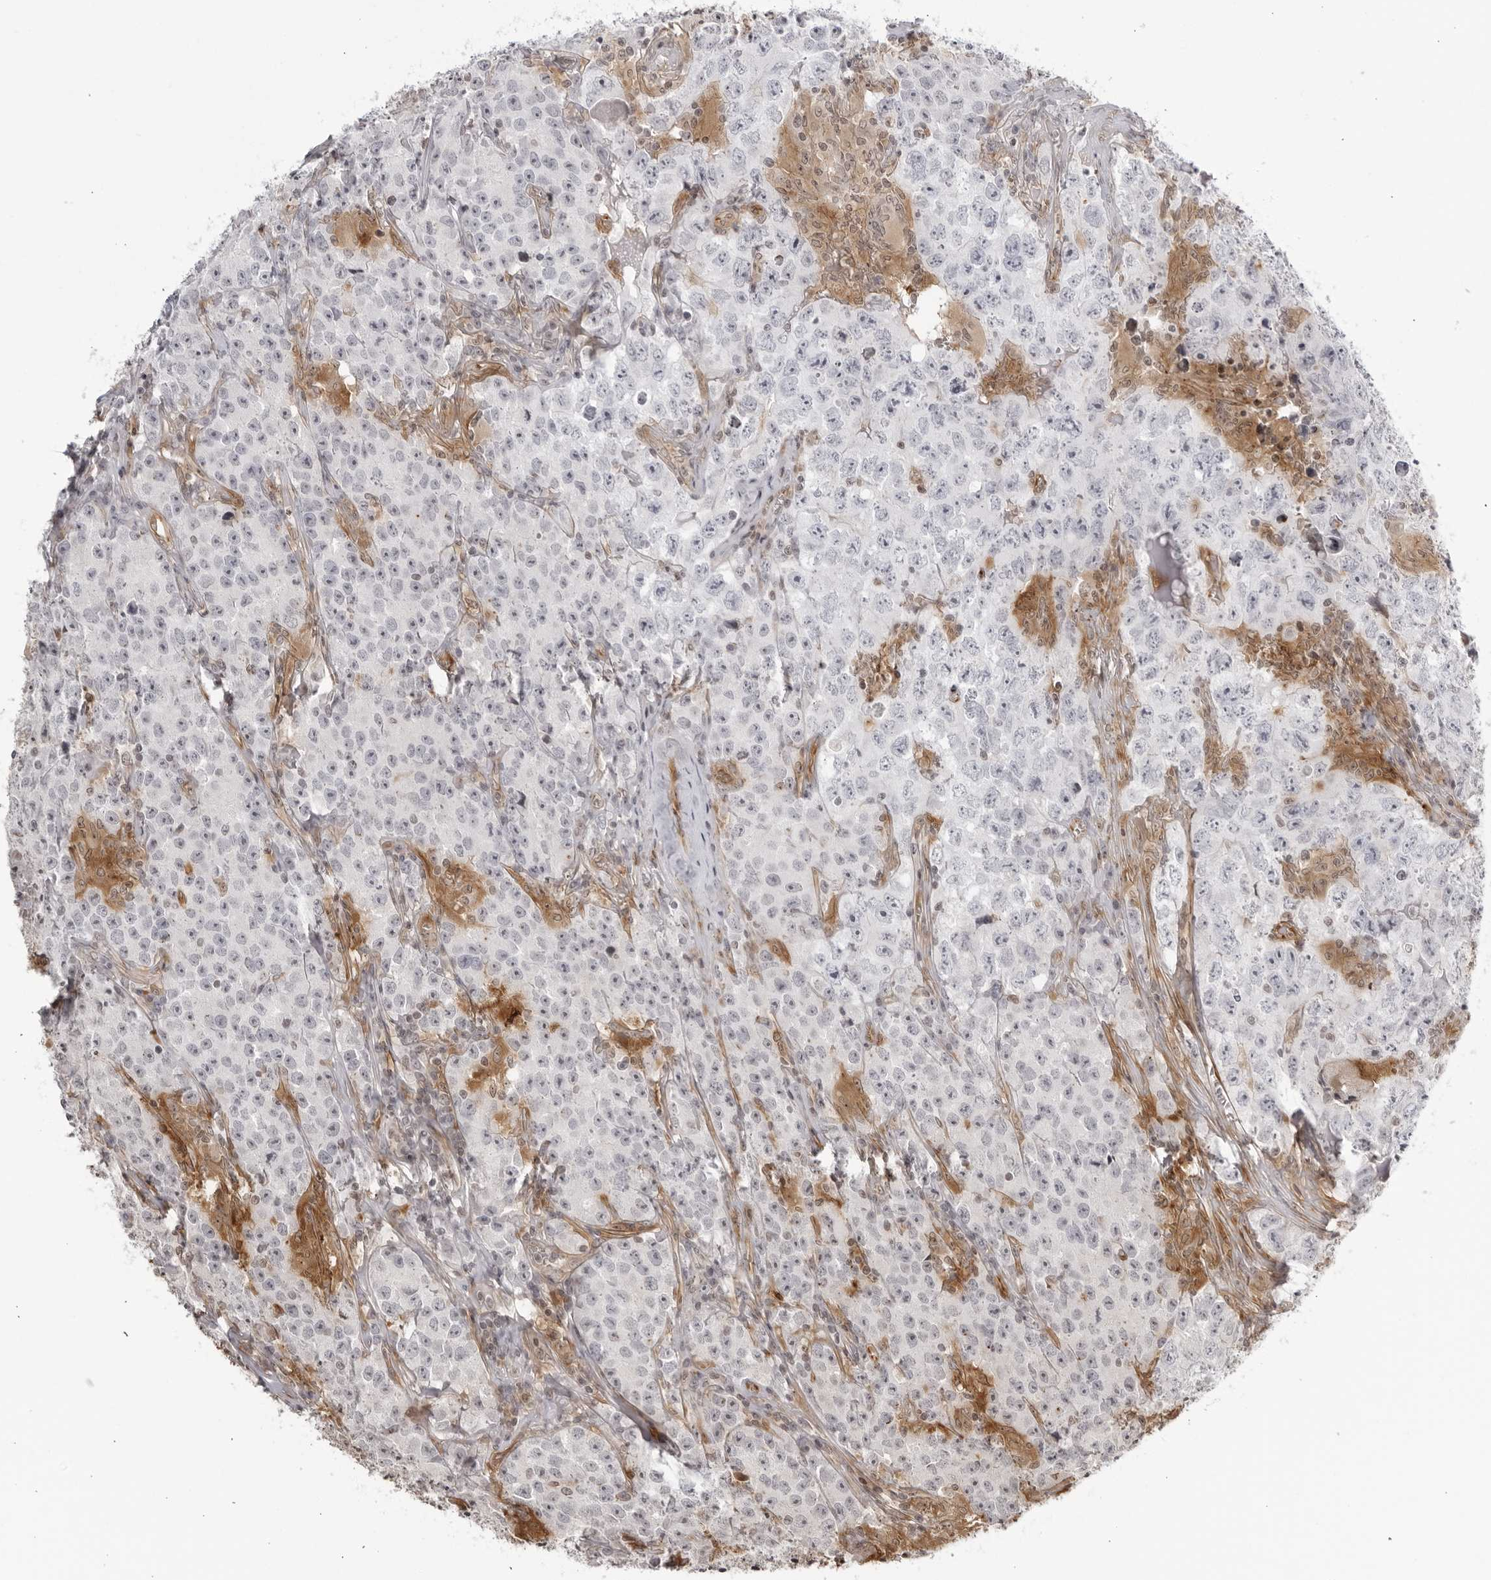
{"staining": {"intensity": "negative", "quantity": "none", "location": "none"}, "tissue": "testis cancer", "cell_type": "Tumor cells", "image_type": "cancer", "snomed": [{"axis": "morphology", "description": "Seminoma, NOS"}, {"axis": "morphology", "description": "Carcinoma, Embryonal, NOS"}, {"axis": "topography", "description": "Testis"}], "caption": "A high-resolution image shows immunohistochemistry (IHC) staining of testis cancer (embryonal carcinoma), which reveals no significant staining in tumor cells.", "gene": "TCF21", "patient": {"sex": "male", "age": 43}}